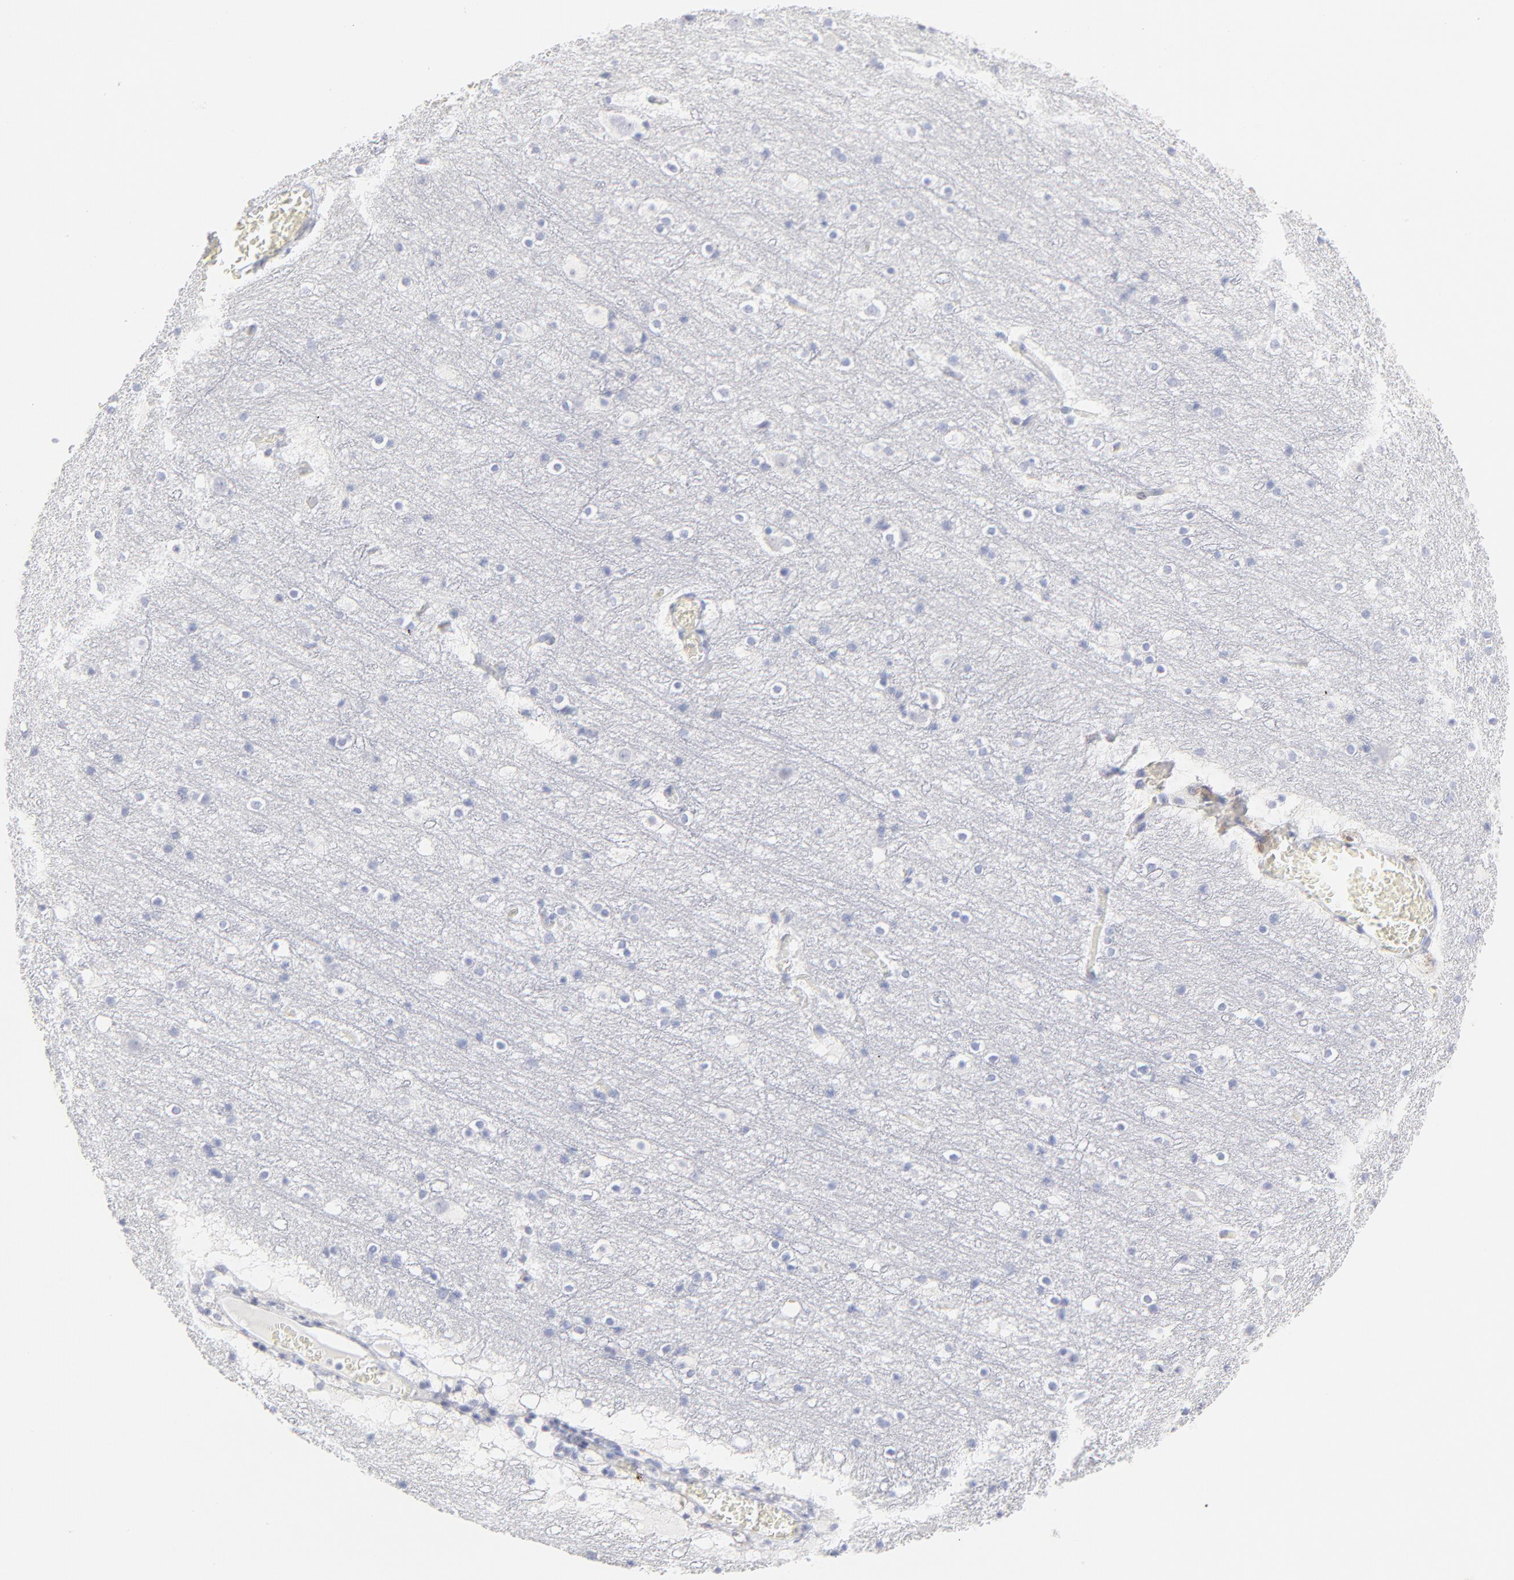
{"staining": {"intensity": "negative", "quantity": "none", "location": "none"}, "tissue": "cerebral cortex", "cell_type": "Endothelial cells", "image_type": "normal", "snomed": [{"axis": "morphology", "description": "Normal tissue, NOS"}, {"axis": "topography", "description": "Cerebral cortex"}], "caption": "High power microscopy image of an immunohistochemistry photomicrograph of unremarkable cerebral cortex, revealing no significant expression in endothelial cells.", "gene": "ELF3", "patient": {"sex": "male", "age": 45}}